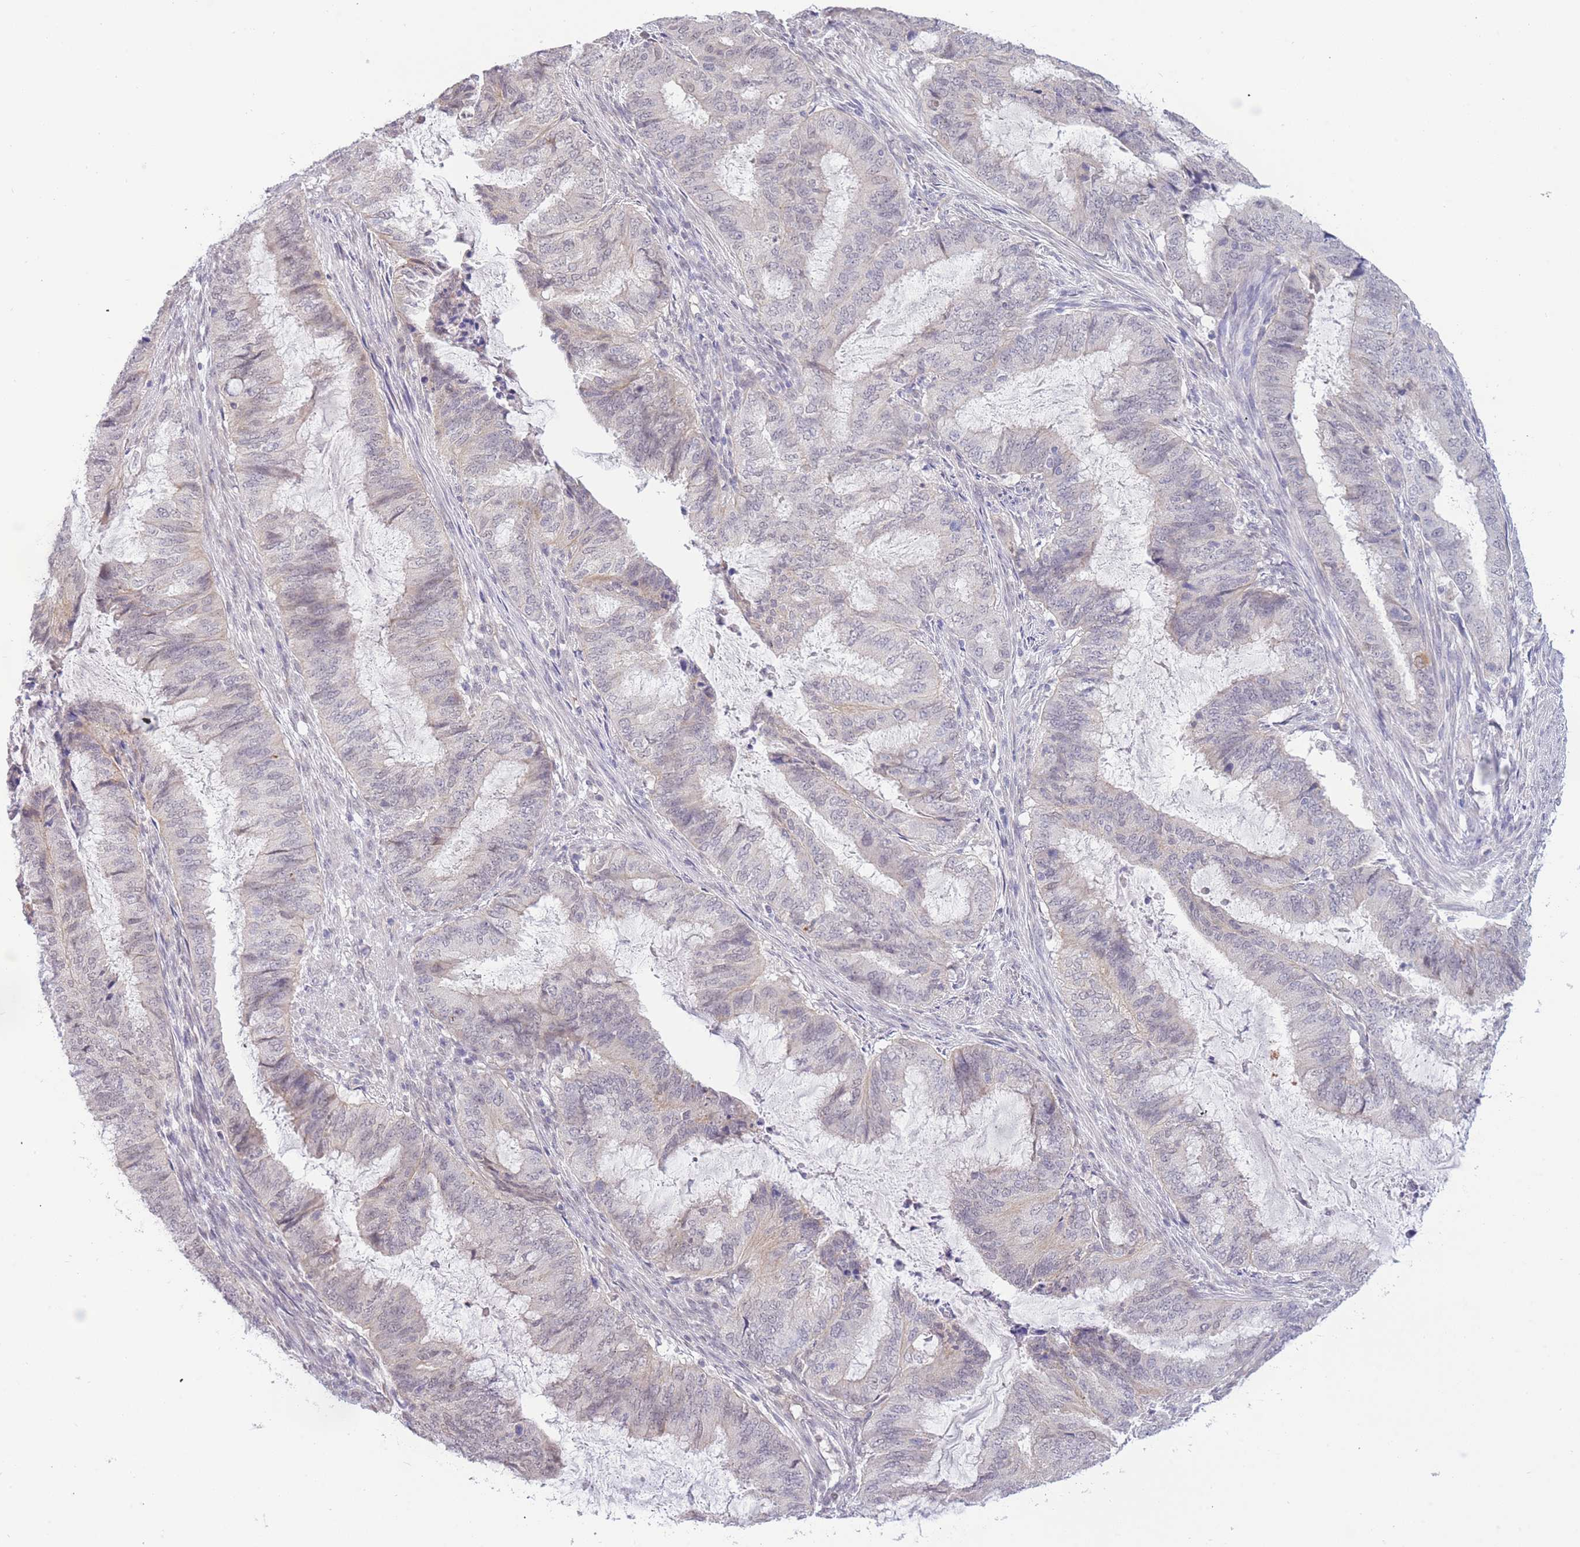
{"staining": {"intensity": "weak", "quantity": "<25%", "location": "cytoplasmic/membranous,nuclear"}, "tissue": "endometrial cancer", "cell_type": "Tumor cells", "image_type": "cancer", "snomed": [{"axis": "morphology", "description": "Adenocarcinoma, NOS"}, {"axis": "topography", "description": "Endometrium"}], "caption": "This is an IHC micrograph of human adenocarcinoma (endometrial). There is no staining in tumor cells.", "gene": "GOLGA6L25", "patient": {"sex": "female", "age": 51}}